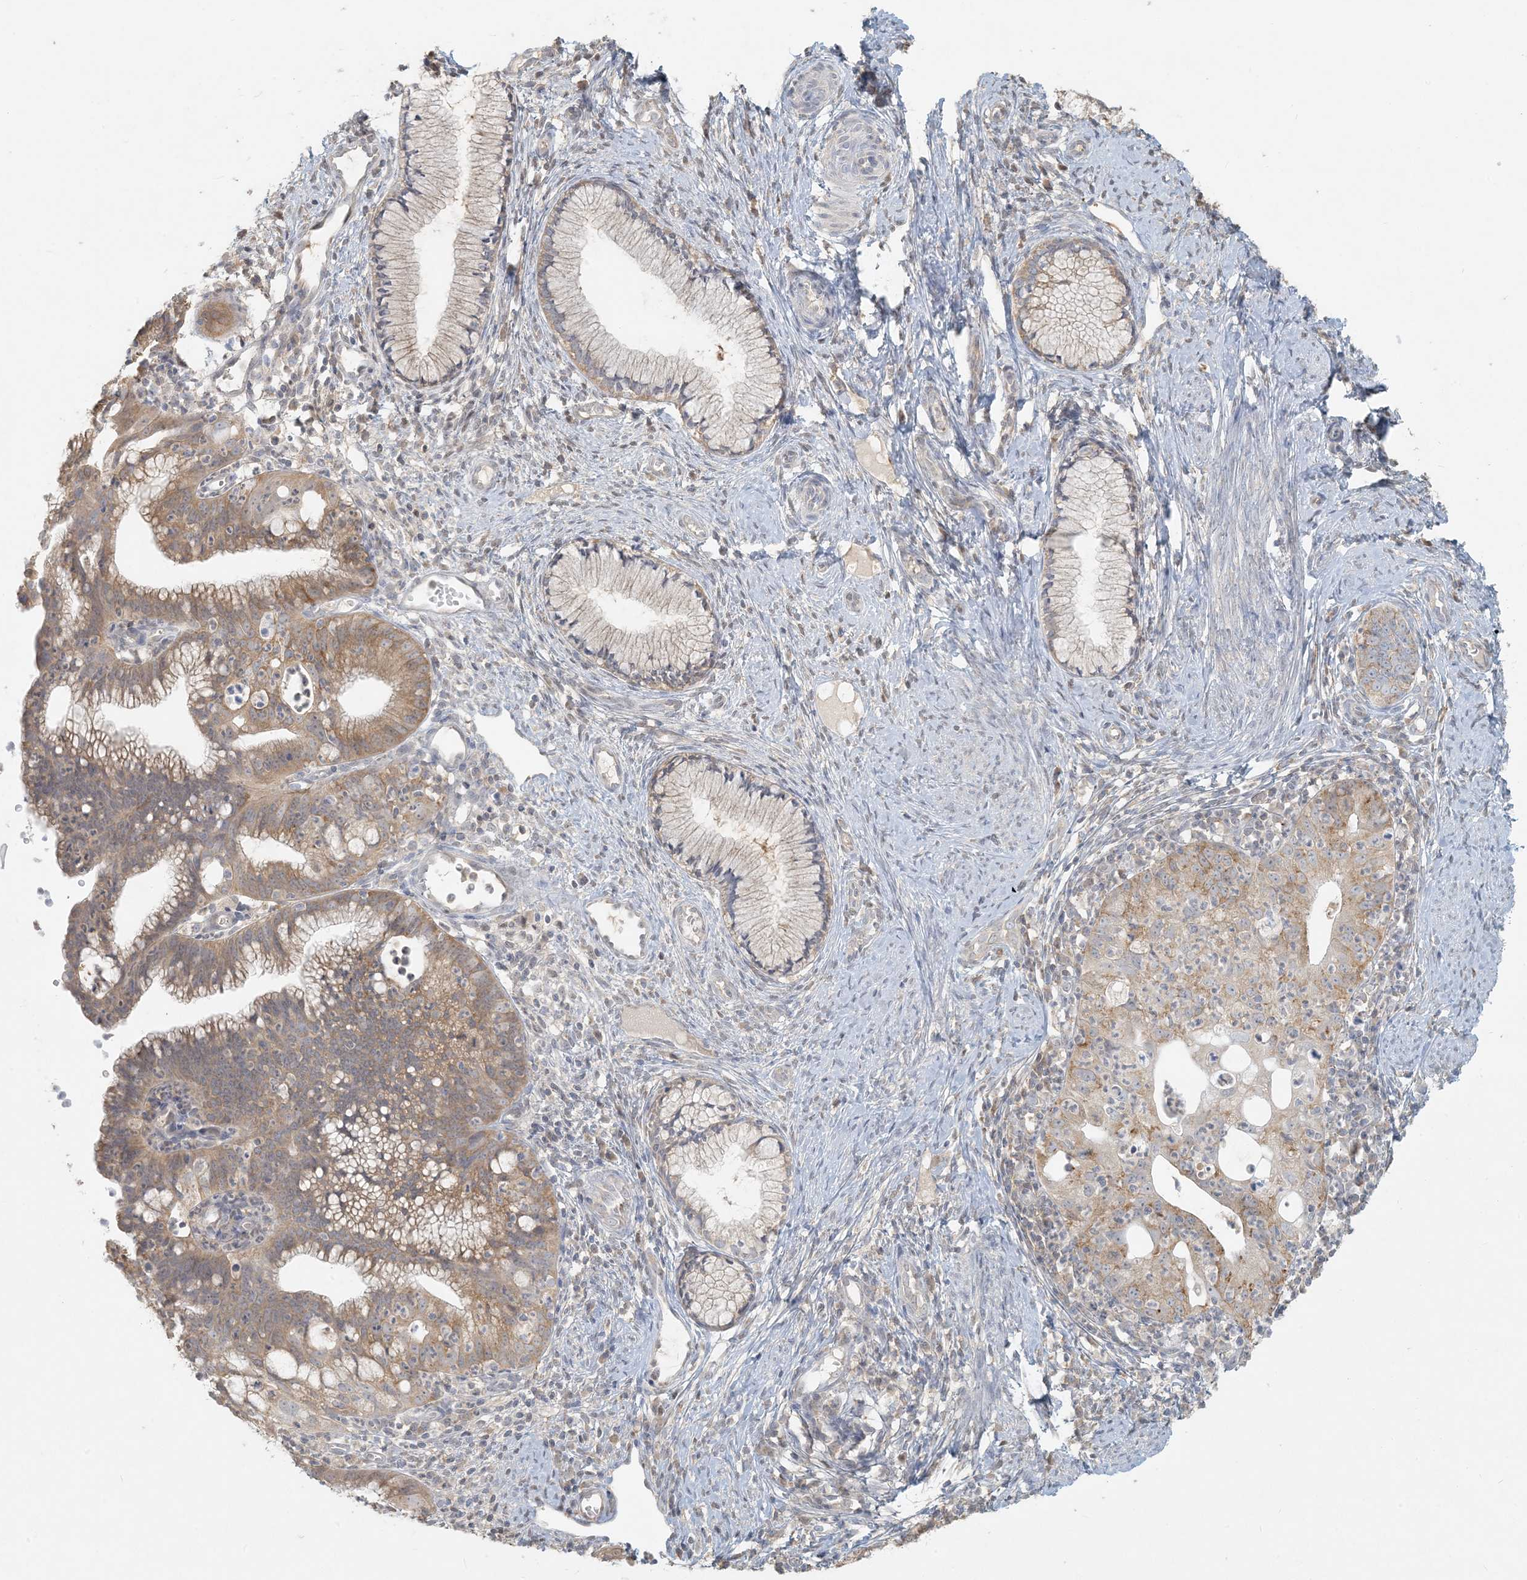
{"staining": {"intensity": "moderate", "quantity": ">75%", "location": "cytoplasmic/membranous"}, "tissue": "cervical cancer", "cell_type": "Tumor cells", "image_type": "cancer", "snomed": [{"axis": "morphology", "description": "Adenocarcinoma, NOS"}, {"axis": "topography", "description": "Cervix"}], "caption": "A medium amount of moderate cytoplasmic/membranous expression is identified in about >75% of tumor cells in adenocarcinoma (cervical) tissue. The staining was performed using DAB (3,3'-diaminobenzidine), with brown indicating positive protein expression. Nuclei are stained blue with hematoxylin.", "gene": "HACL1", "patient": {"sex": "female", "age": 36}}